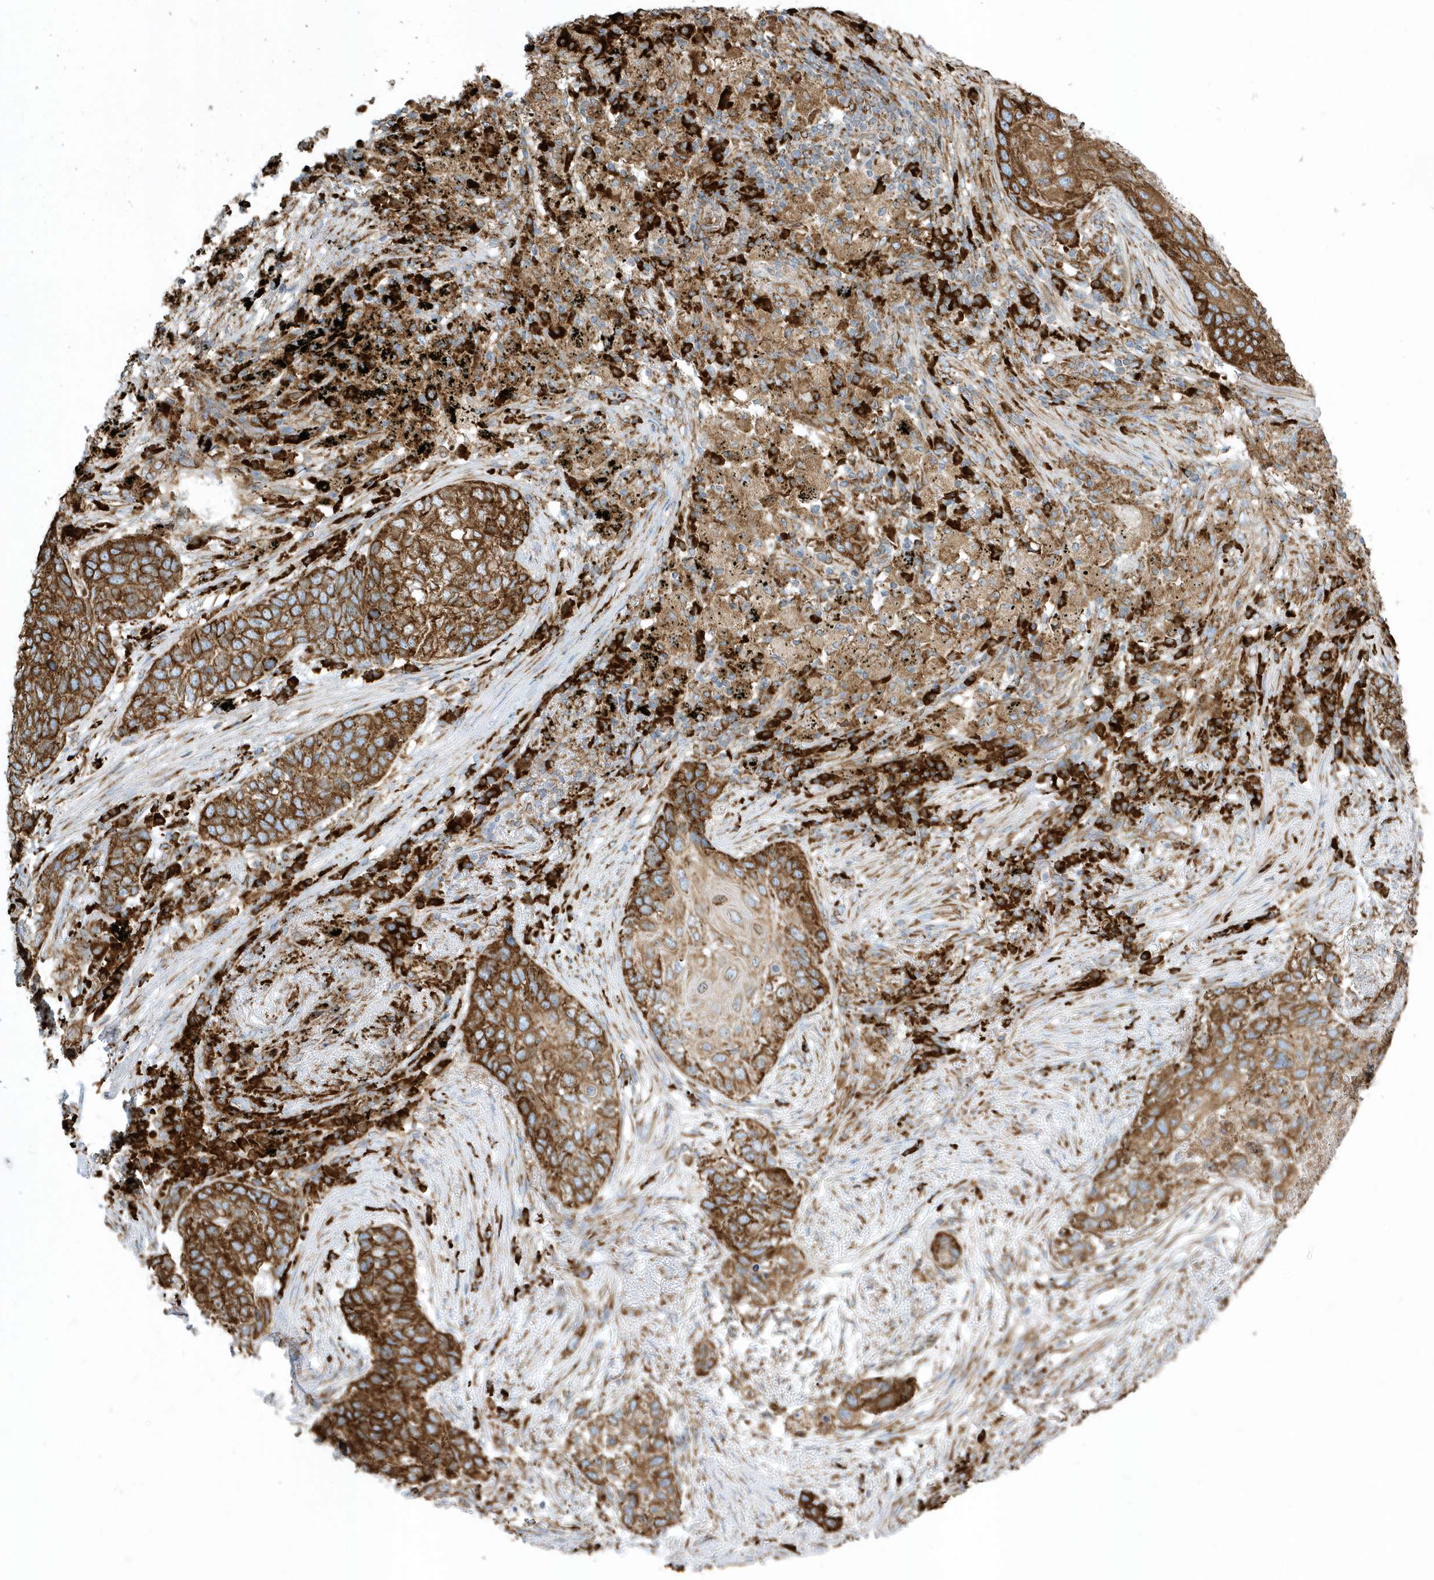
{"staining": {"intensity": "strong", "quantity": ">75%", "location": "cytoplasmic/membranous"}, "tissue": "lung cancer", "cell_type": "Tumor cells", "image_type": "cancer", "snomed": [{"axis": "morphology", "description": "Squamous cell carcinoma, NOS"}, {"axis": "topography", "description": "Lung"}], "caption": "Protein staining exhibits strong cytoplasmic/membranous staining in about >75% of tumor cells in squamous cell carcinoma (lung). (brown staining indicates protein expression, while blue staining denotes nuclei).", "gene": "PDIA6", "patient": {"sex": "female", "age": 63}}